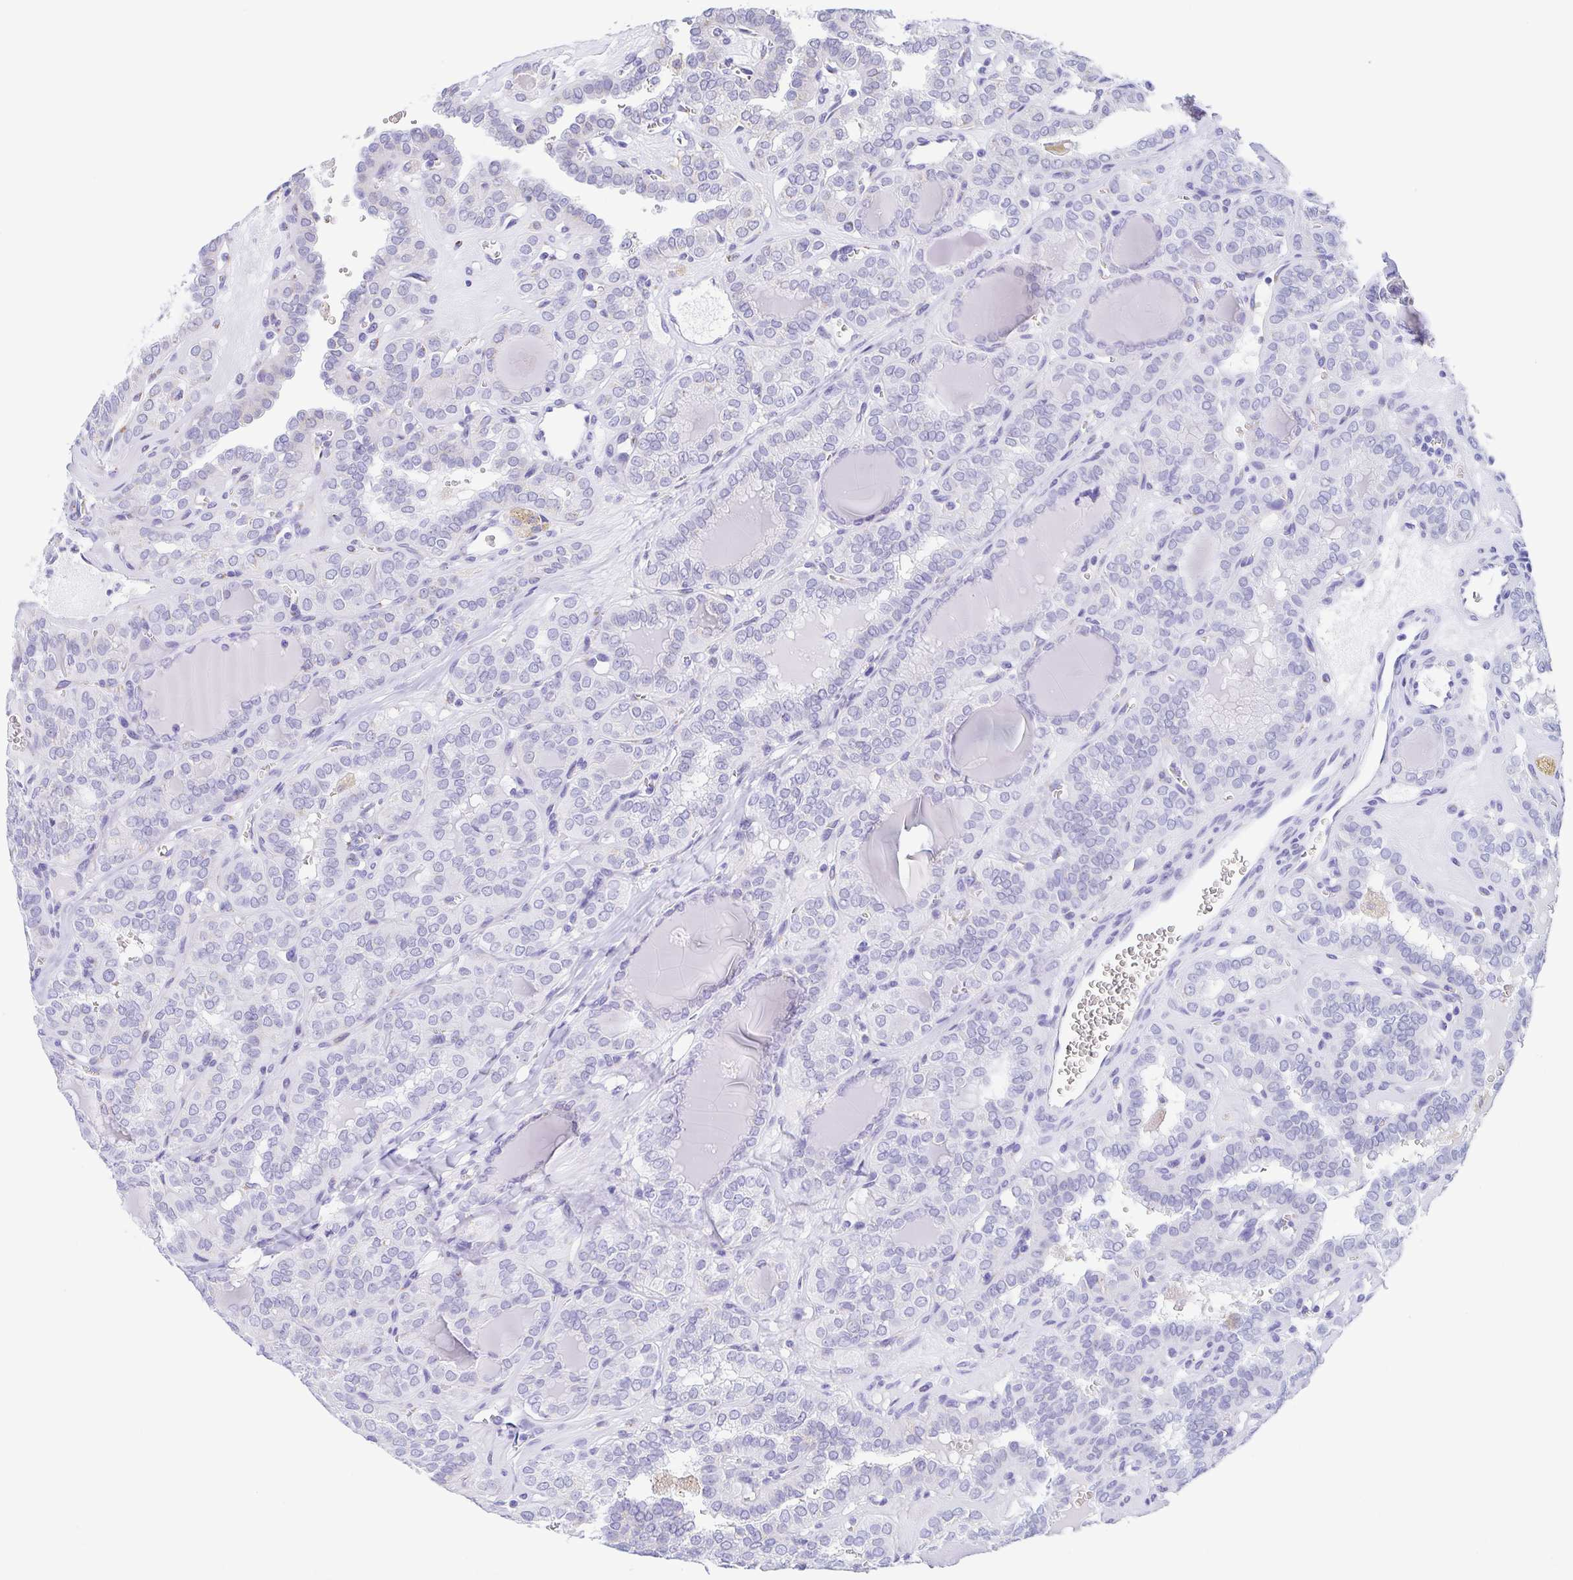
{"staining": {"intensity": "negative", "quantity": "none", "location": "none"}, "tissue": "thyroid cancer", "cell_type": "Tumor cells", "image_type": "cancer", "snomed": [{"axis": "morphology", "description": "Papillary adenocarcinoma, NOS"}, {"axis": "topography", "description": "Thyroid gland"}], "caption": "Immunohistochemistry (IHC) of human thyroid papillary adenocarcinoma demonstrates no expression in tumor cells.", "gene": "SULT1B1", "patient": {"sex": "female", "age": 41}}